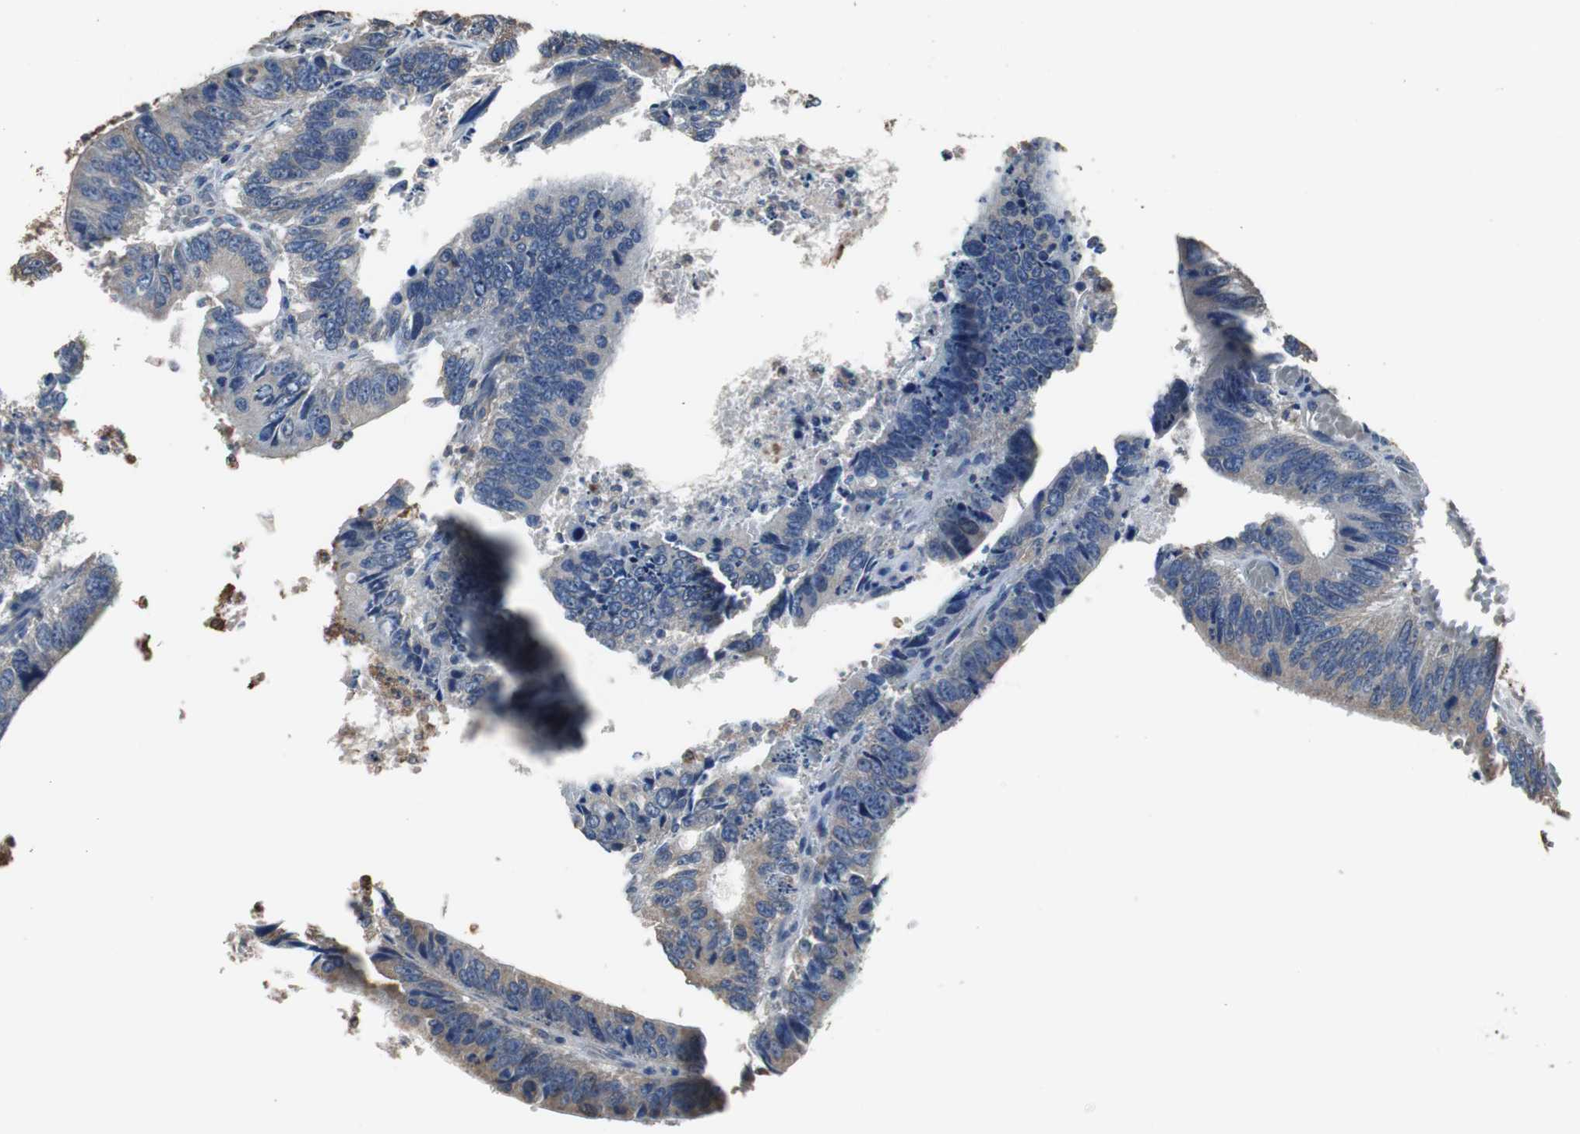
{"staining": {"intensity": "weak", "quantity": ">75%", "location": "cytoplasmic/membranous"}, "tissue": "colorectal cancer", "cell_type": "Tumor cells", "image_type": "cancer", "snomed": [{"axis": "morphology", "description": "Adenocarcinoma, NOS"}, {"axis": "topography", "description": "Colon"}], "caption": "Tumor cells exhibit low levels of weak cytoplasmic/membranous positivity in approximately >75% of cells in colorectal cancer.", "gene": "SCIMP", "patient": {"sex": "male", "age": 72}}